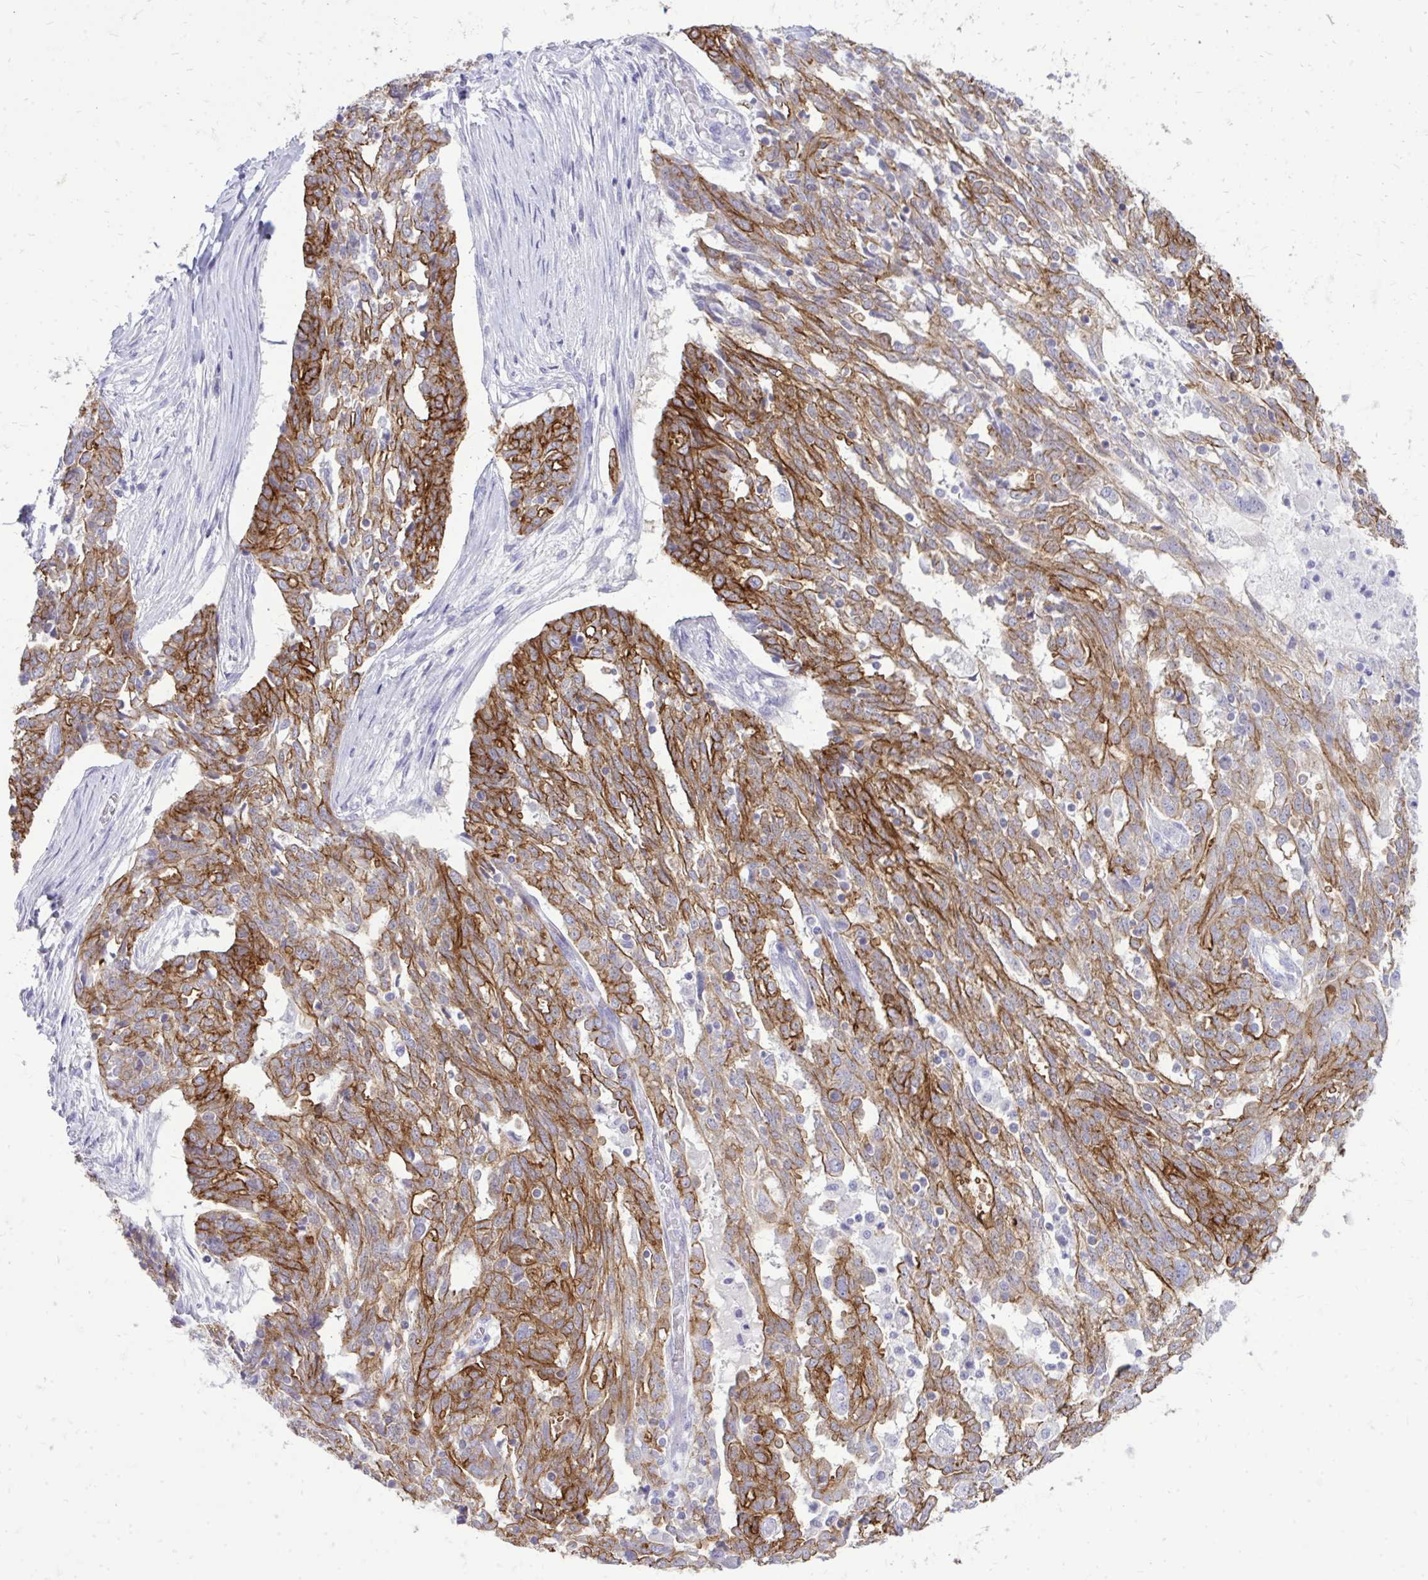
{"staining": {"intensity": "strong", "quantity": ">75%", "location": "cytoplasmic/membranous"}, "tissue": "ovarian cancer", "cell_type": "Tumor cells", "image_type": "cancer", "snomed": [{"axis": "morphology", "description": "Cystadenocarcinoma, serous, NOS"}, {"axis": "topography", "description": "Ovary"}], "caption": "Immunohistochemistry (IHC) (DAB) staining of serous cystadenocarcinoma (ovarian) displays strong cytoplasmic/membranous protein positivity in approximately >75% of tumor cells.", "gene": "SPTBN2", "patient": {"sex": "female", "age": 67}}